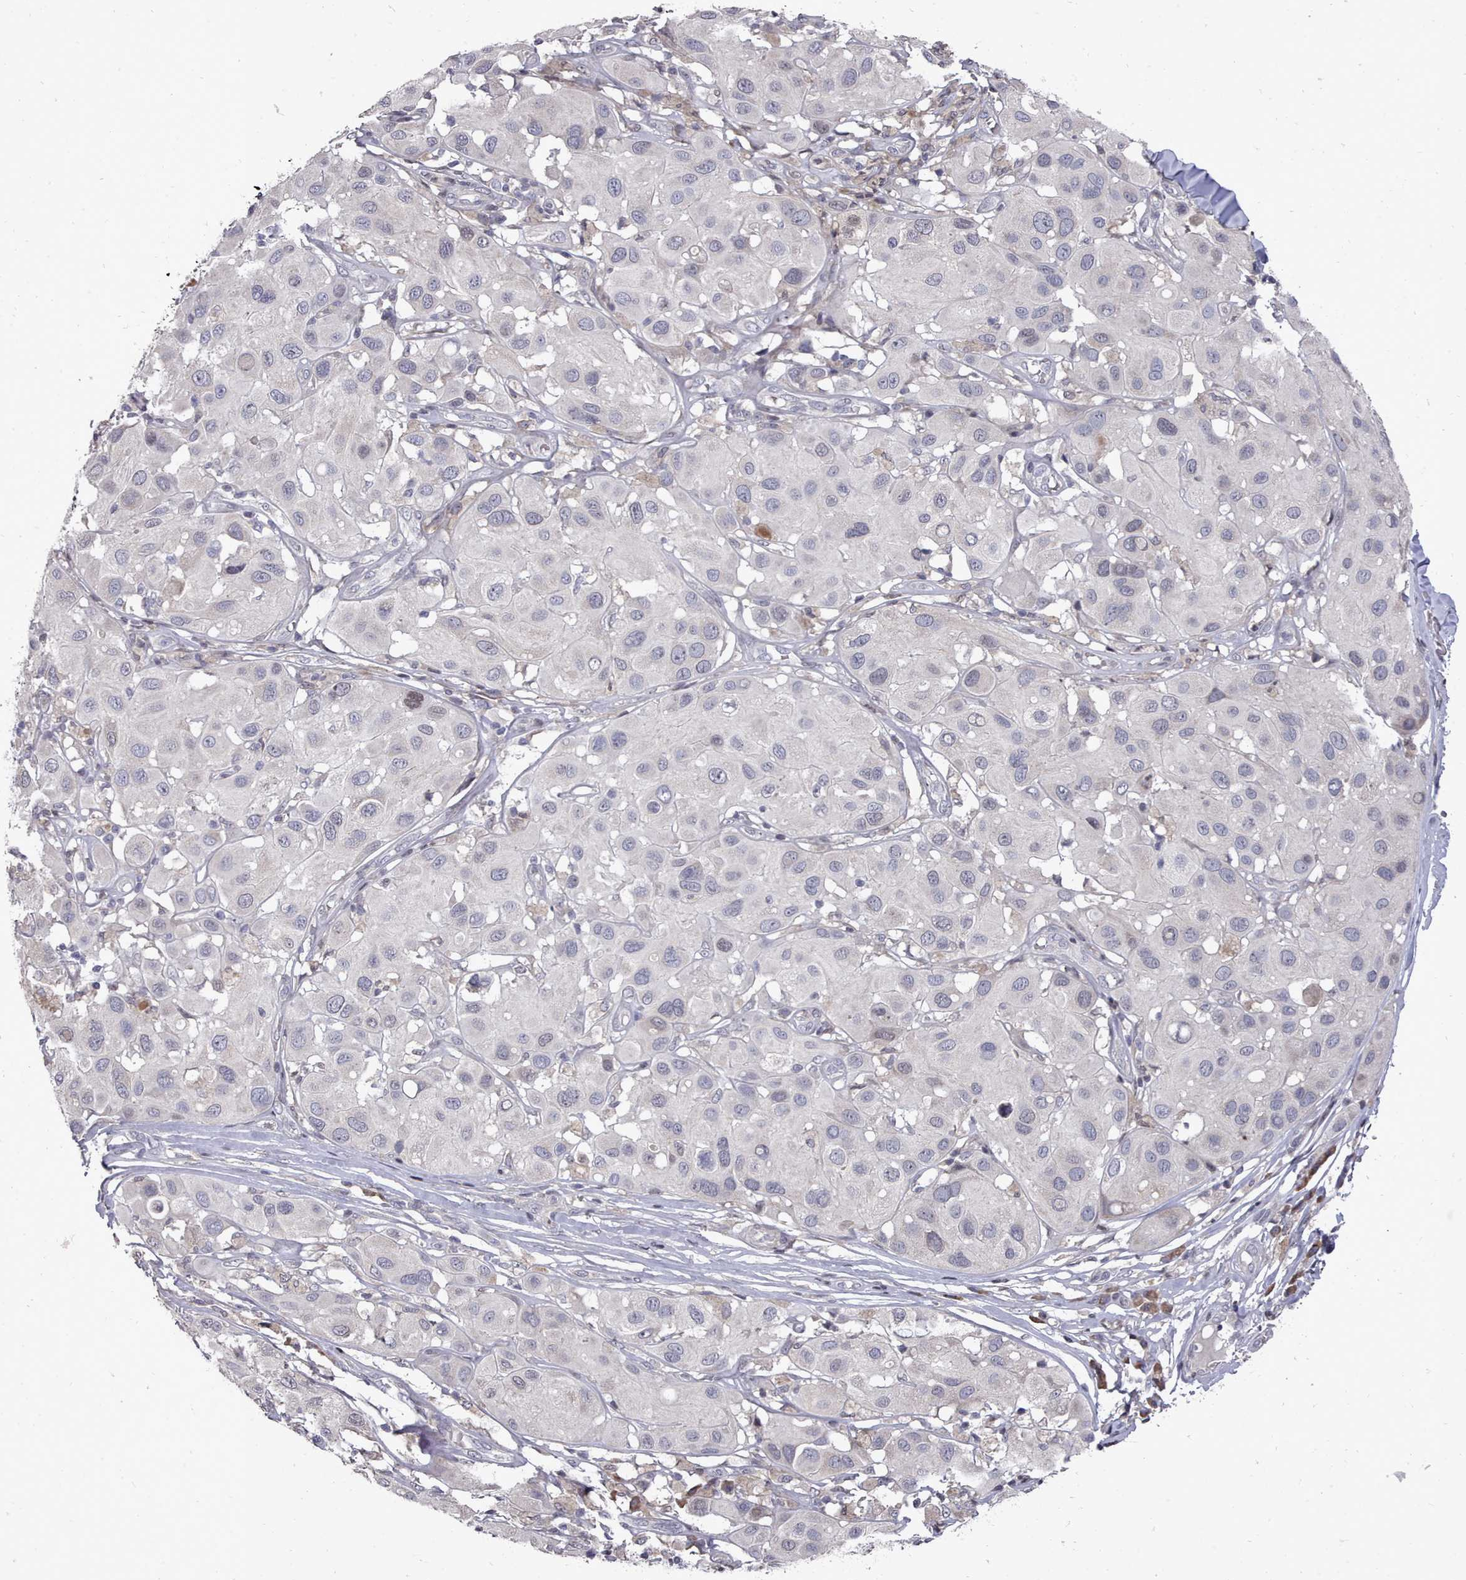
{"staining": {"intensity": "negative", "quantity": "none", "location": "none"}, "tissue": "melanoma", "cell_type": "Tumor cells", "image_type": "cancer", "snomed": [{"axis": "morphology", "description": "Malignant melanoma, Metastatic site"}, {"axis": "topography", "description": "Skin"}], "caption": "Melanoma stained for a protein using IHC displays no staining tumor cells.", "gene": "ACKR3", "patient": {"sex": "male", "age": 41}}